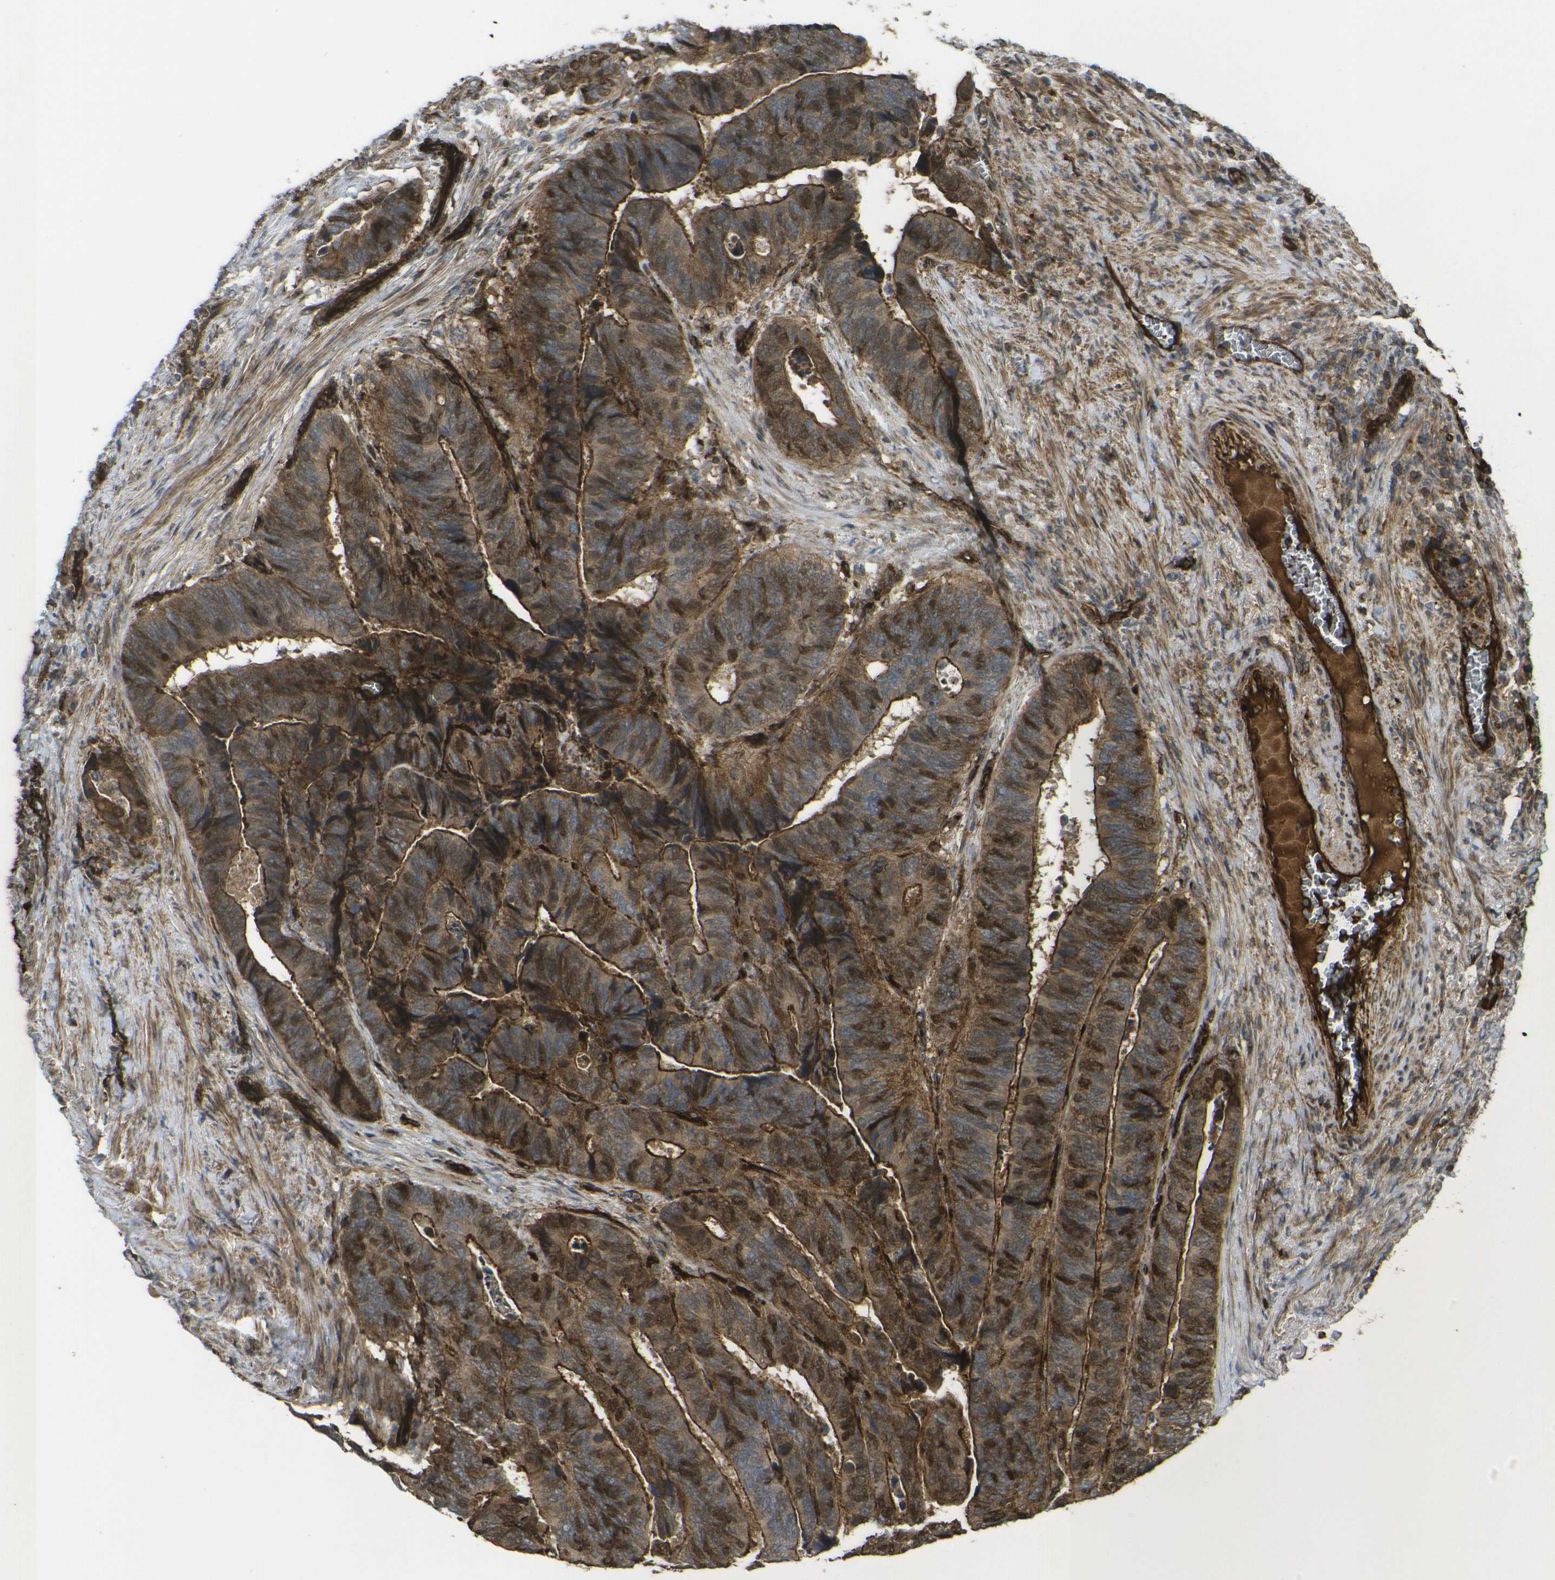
{"staining": {"intensity": "strong", "quantity": ">75%", "location": "cytoplasmic/membranous"}, "tissue": "colorectal cancer", "cell_type": "Tumor cells", "image_type": "cancer", "snomed": [{"axis": "morphology", "description": "Adenocarcinoma, NOS"}, {"axis": "topography", "description": "Colon"}], "caption": "Protein analysis of colorectal cancer tissue displays strong cytoplasmic/membranous staining in approximately >75% of tumor cells.", "gene": "ECE1", "patient": {"sex": "male", "age": 72}}